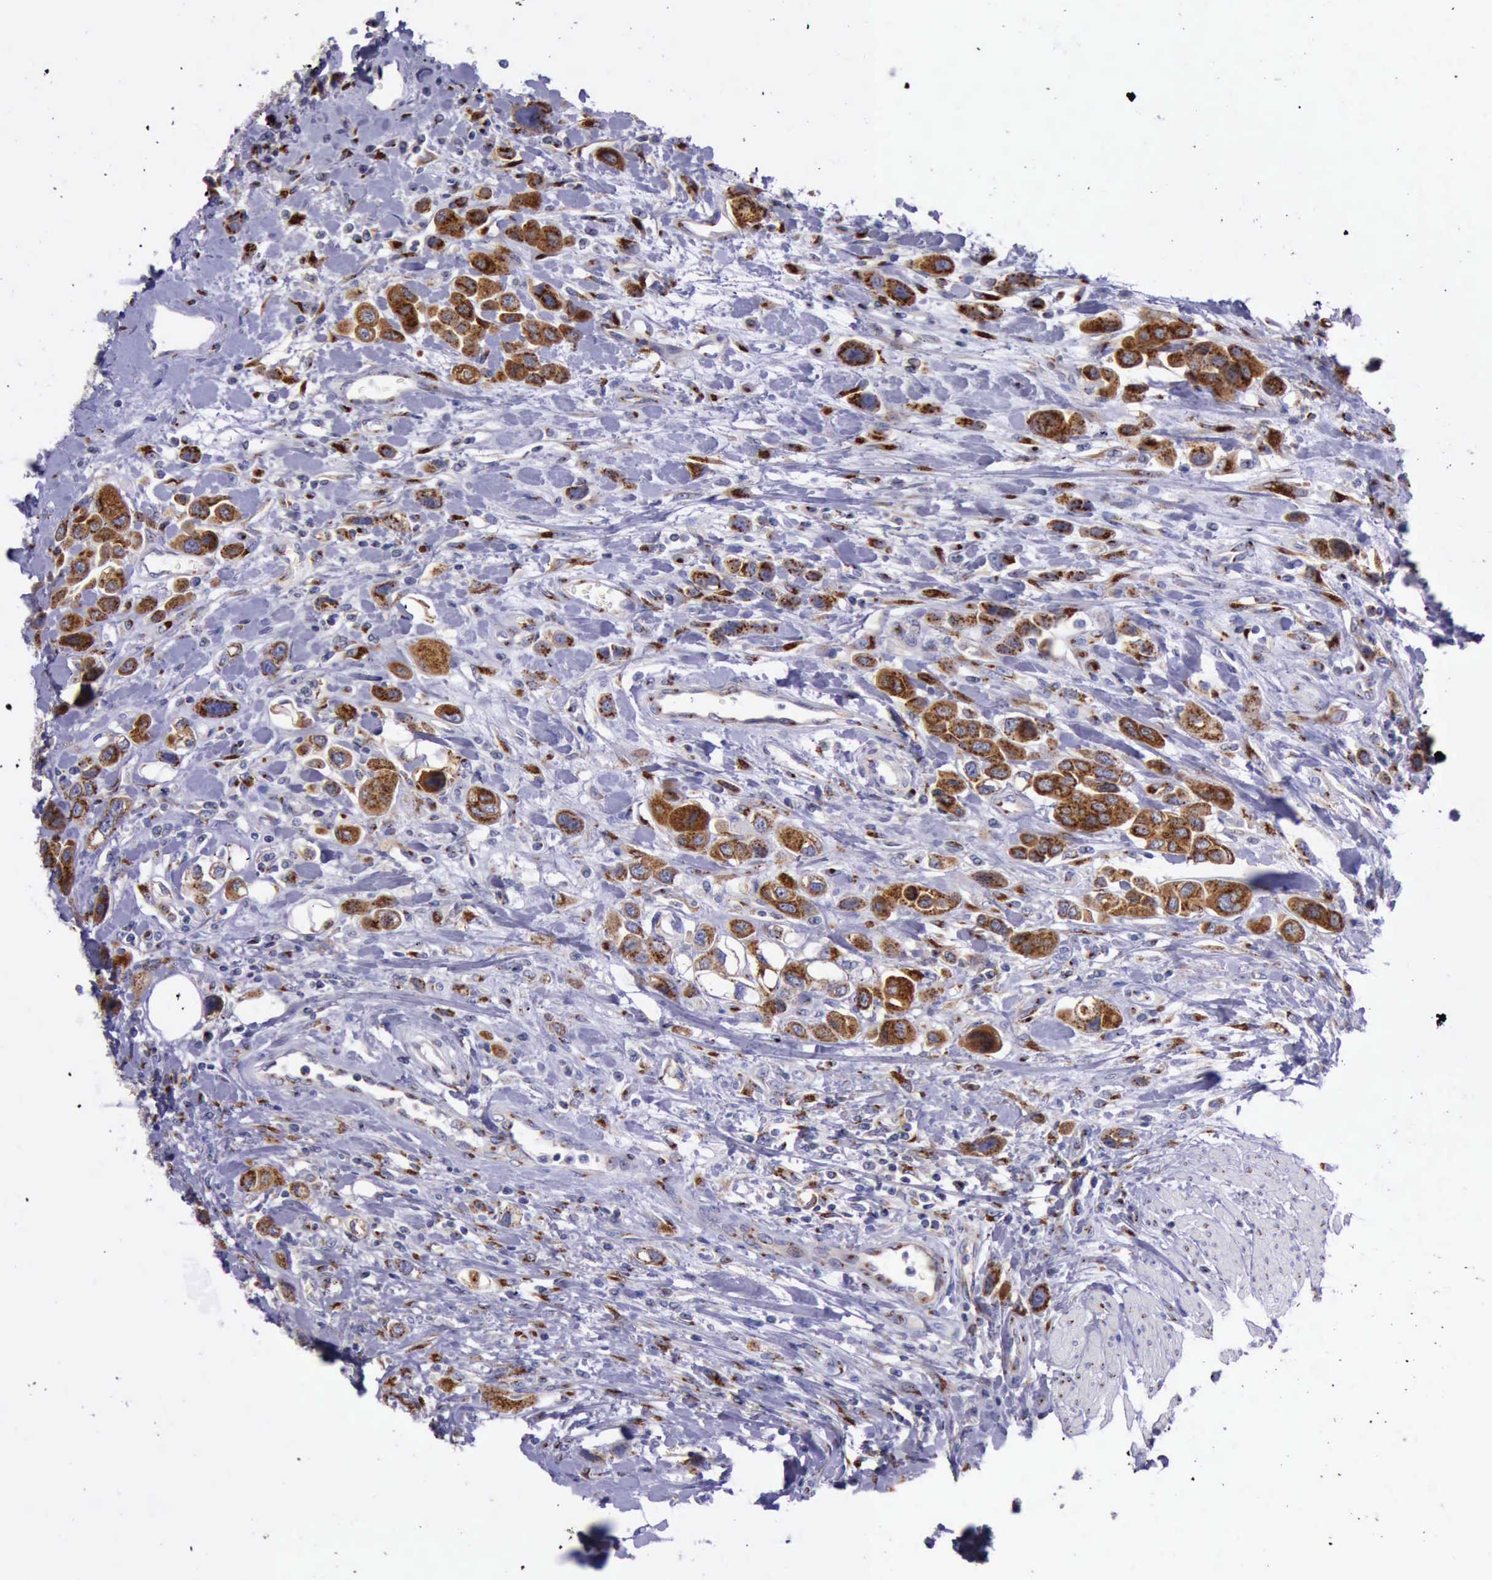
{"staining": {"intensity": "strong", "quantity": ">75%", "location": "cytoplasmic/membranous"}, "tissue": "urothelial cancer", "cell_type": "Tumor cells", "image_type": "cancer", "snomed": [{"axis": "morphology", "description": "Urothelial carcinoma, High grade"}, {"axis": "topography", "description": "Urinary bladder"}], "caption": "Brown immunohistochemical staining in human high-grade urothelial carcinoma exhibits strong cytoplasmic/membranous positivity in about >75% of tumor cells.", "gene": "GOLGA5", "patient": {"sex": "male", "age": 50}}